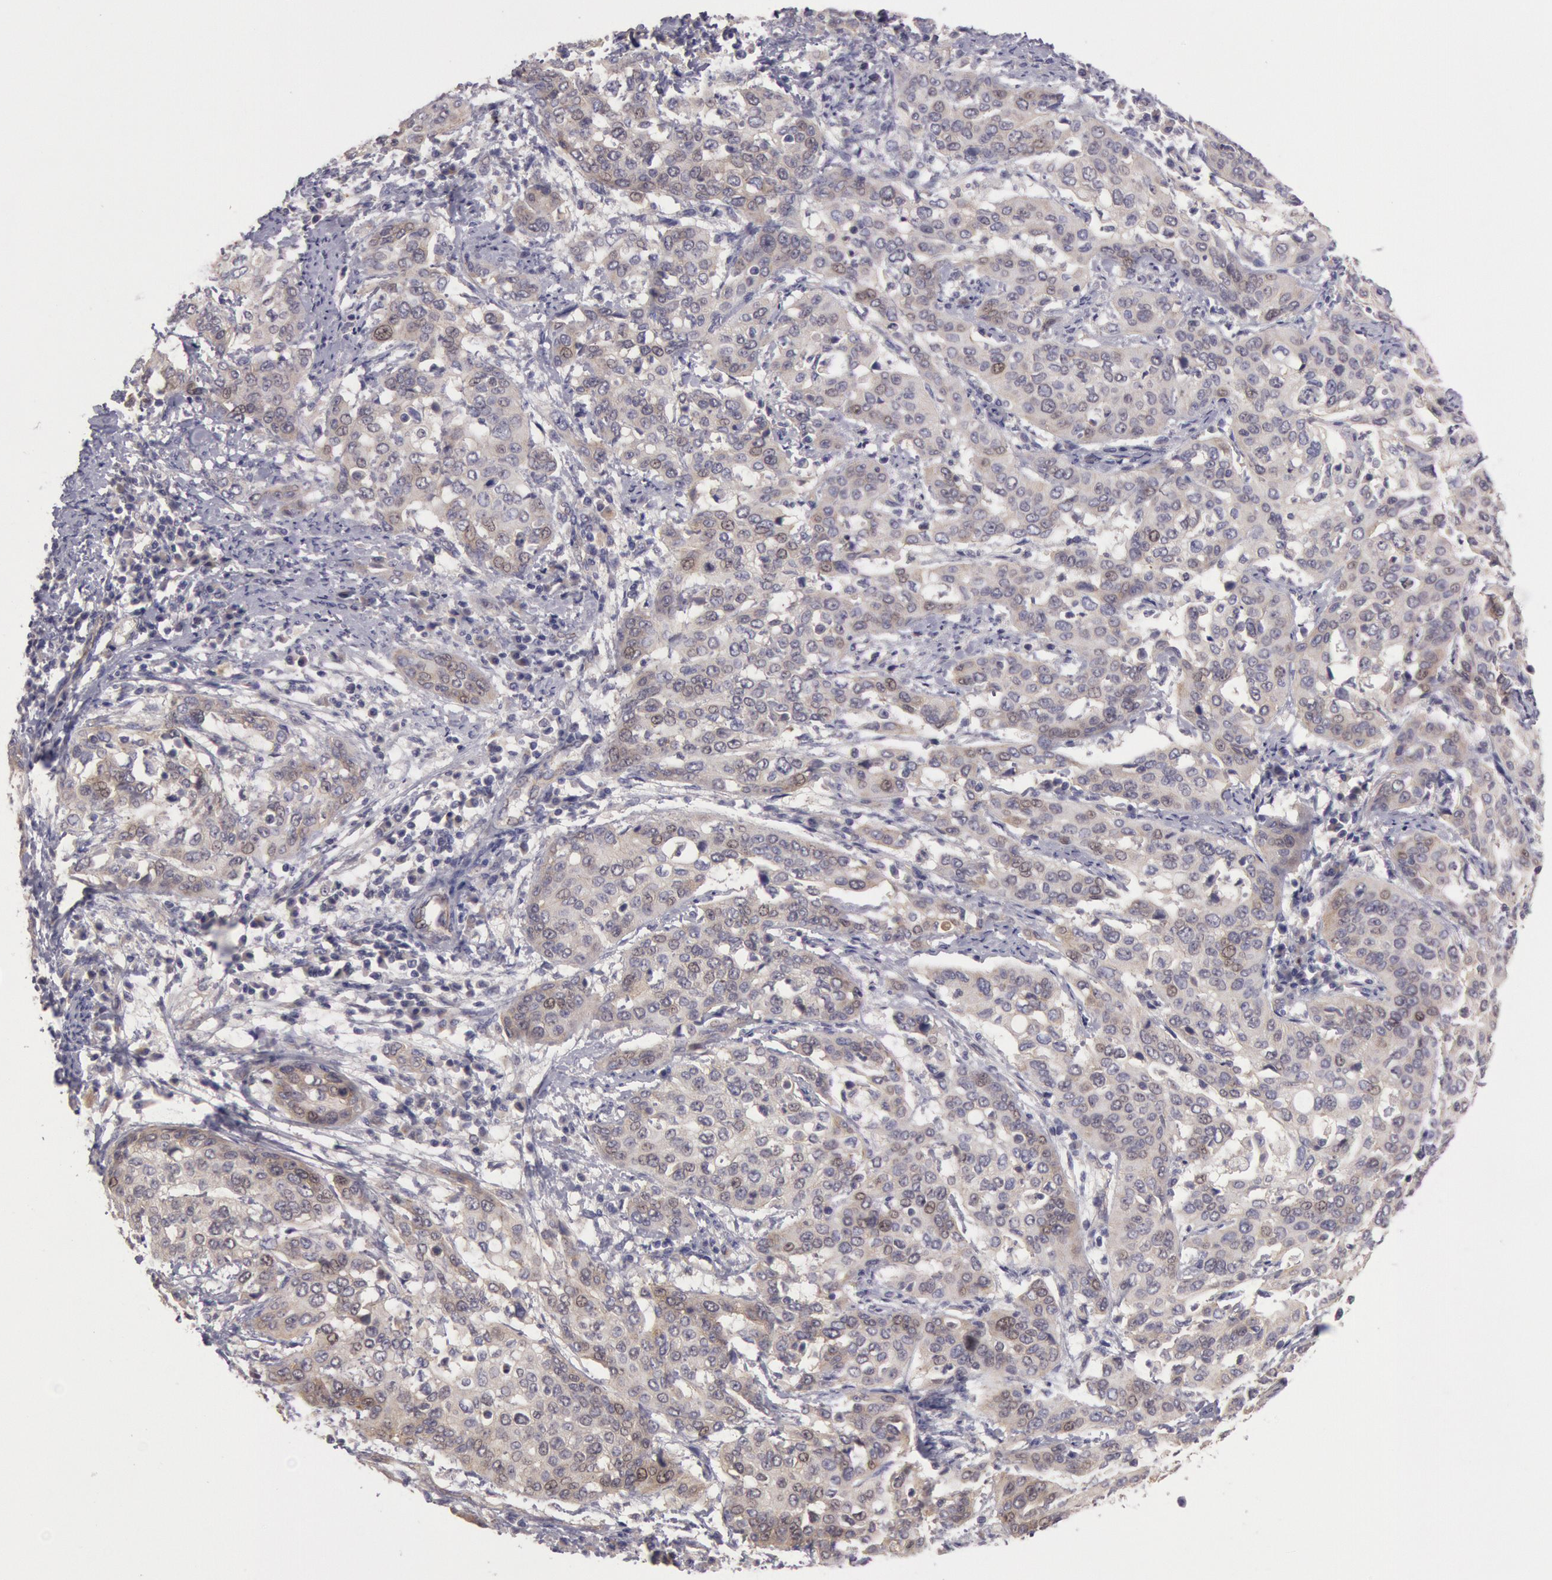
{"staining": {"intensity": "negative", "quantity": "none", "location": "none"}, "tissue": "cervical cancer", "cell_type": "Tumor cells", "image_type": "cancer", "snomed": [{"axis": "morphology", "description": "Squamous cell carcinoma, NOS"}, {"axis": "topography", "description": "Cervix"}], "caption": "Tumor cells show no significant positivity in cervical cancer (squamous cell carcinoma).", "gene": "AMOTL1", "patient": {"sex": "female", "age": 41}}